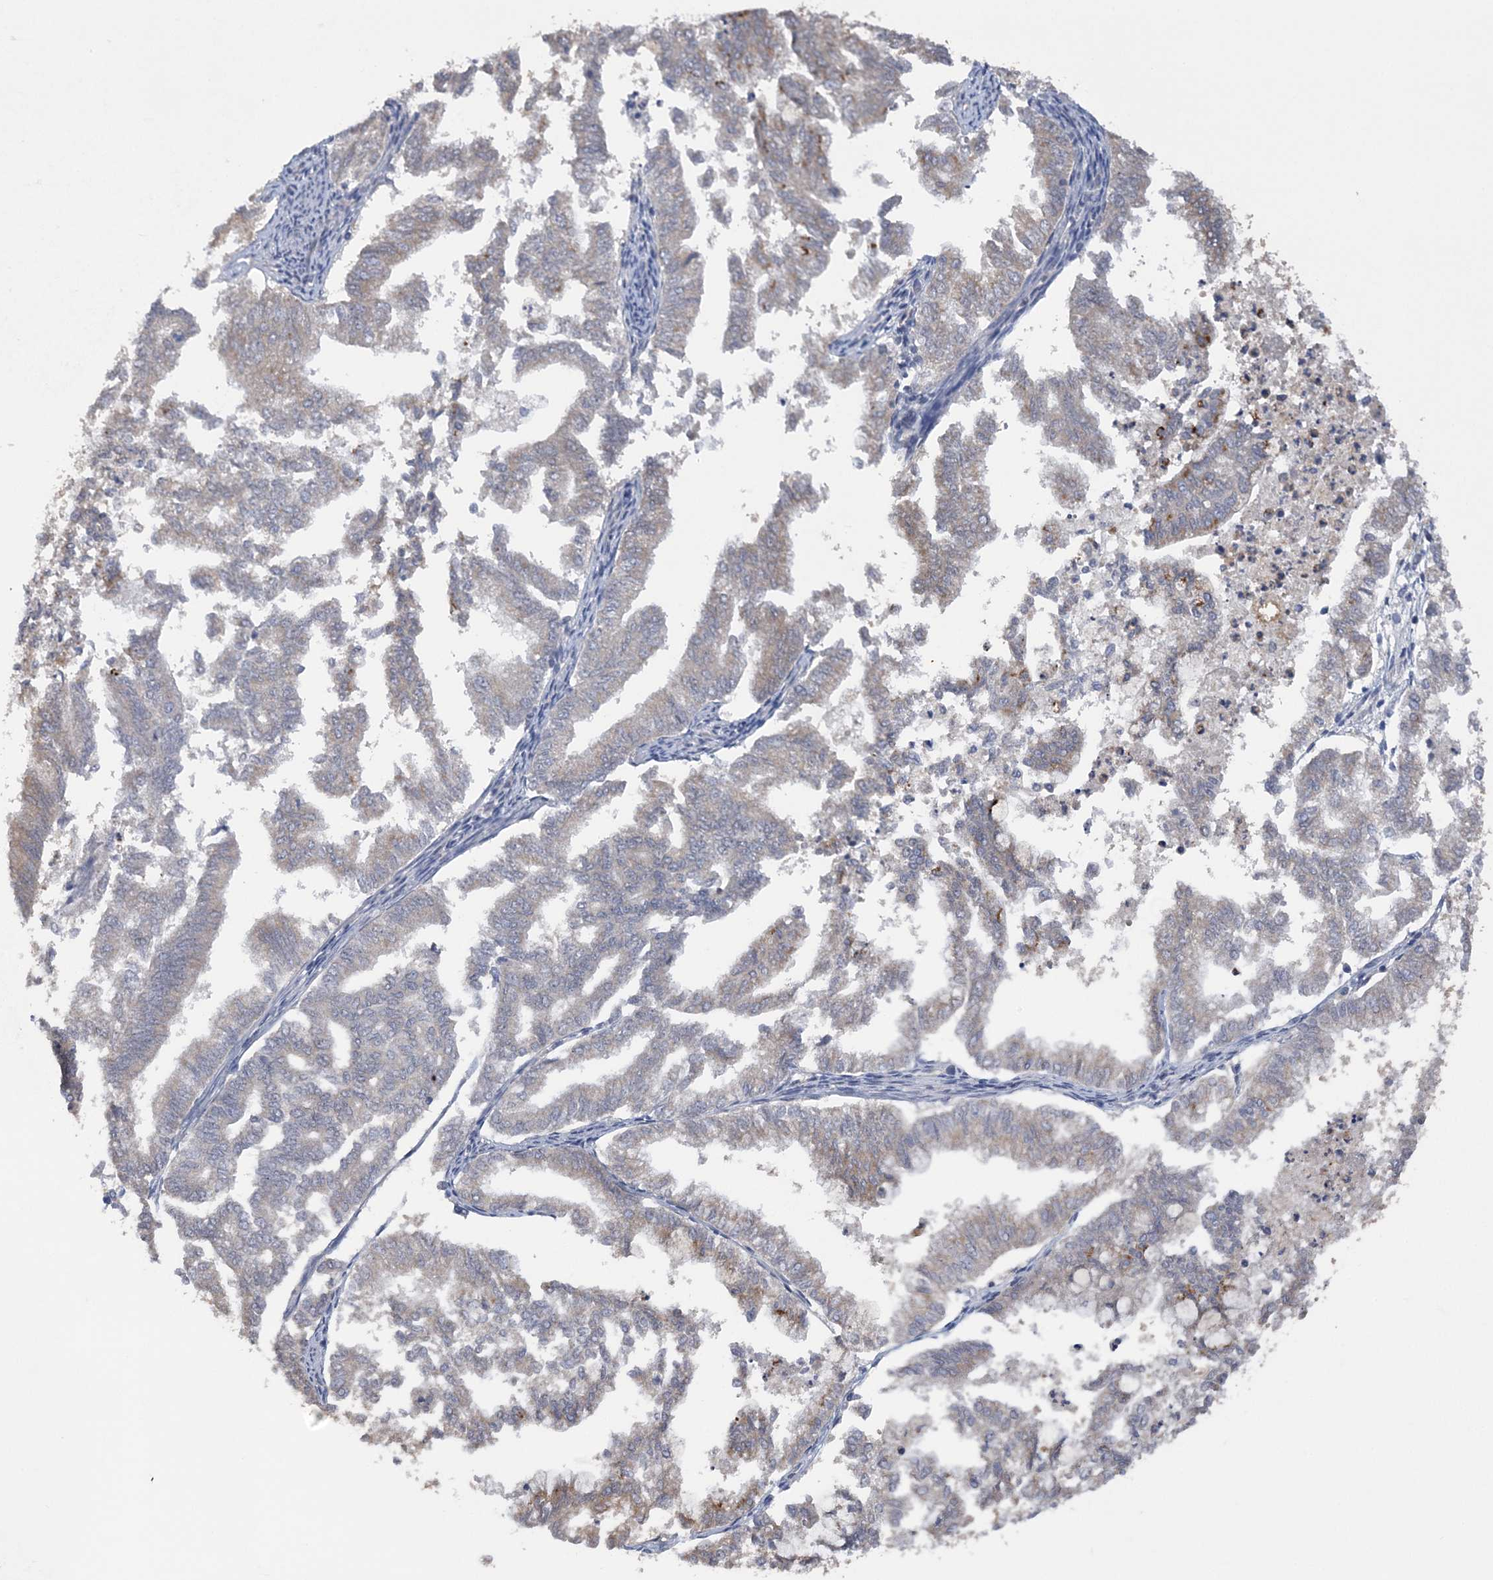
{"staining": {"intensity": "weak", "quantity": "<25%", "location": "cytoplasmic/membranous"}, "tissue": "endometrial cancer", "cell_type": "Tumor cells", "image_type": "cancer", "snomed": [{"axis": "morphology", "description": "Necrosis, NOS"}, {"axis": "morphology", "description": "Adenocarcinoma, NOS"}, {"axis": "topography", "description": "Endometrium"}], "caption": "Tumor cells show no significant protein expression in endometrial cancer.", "gene": "ZBTB7A", "patient": {"sex": "female", "age": 79}}